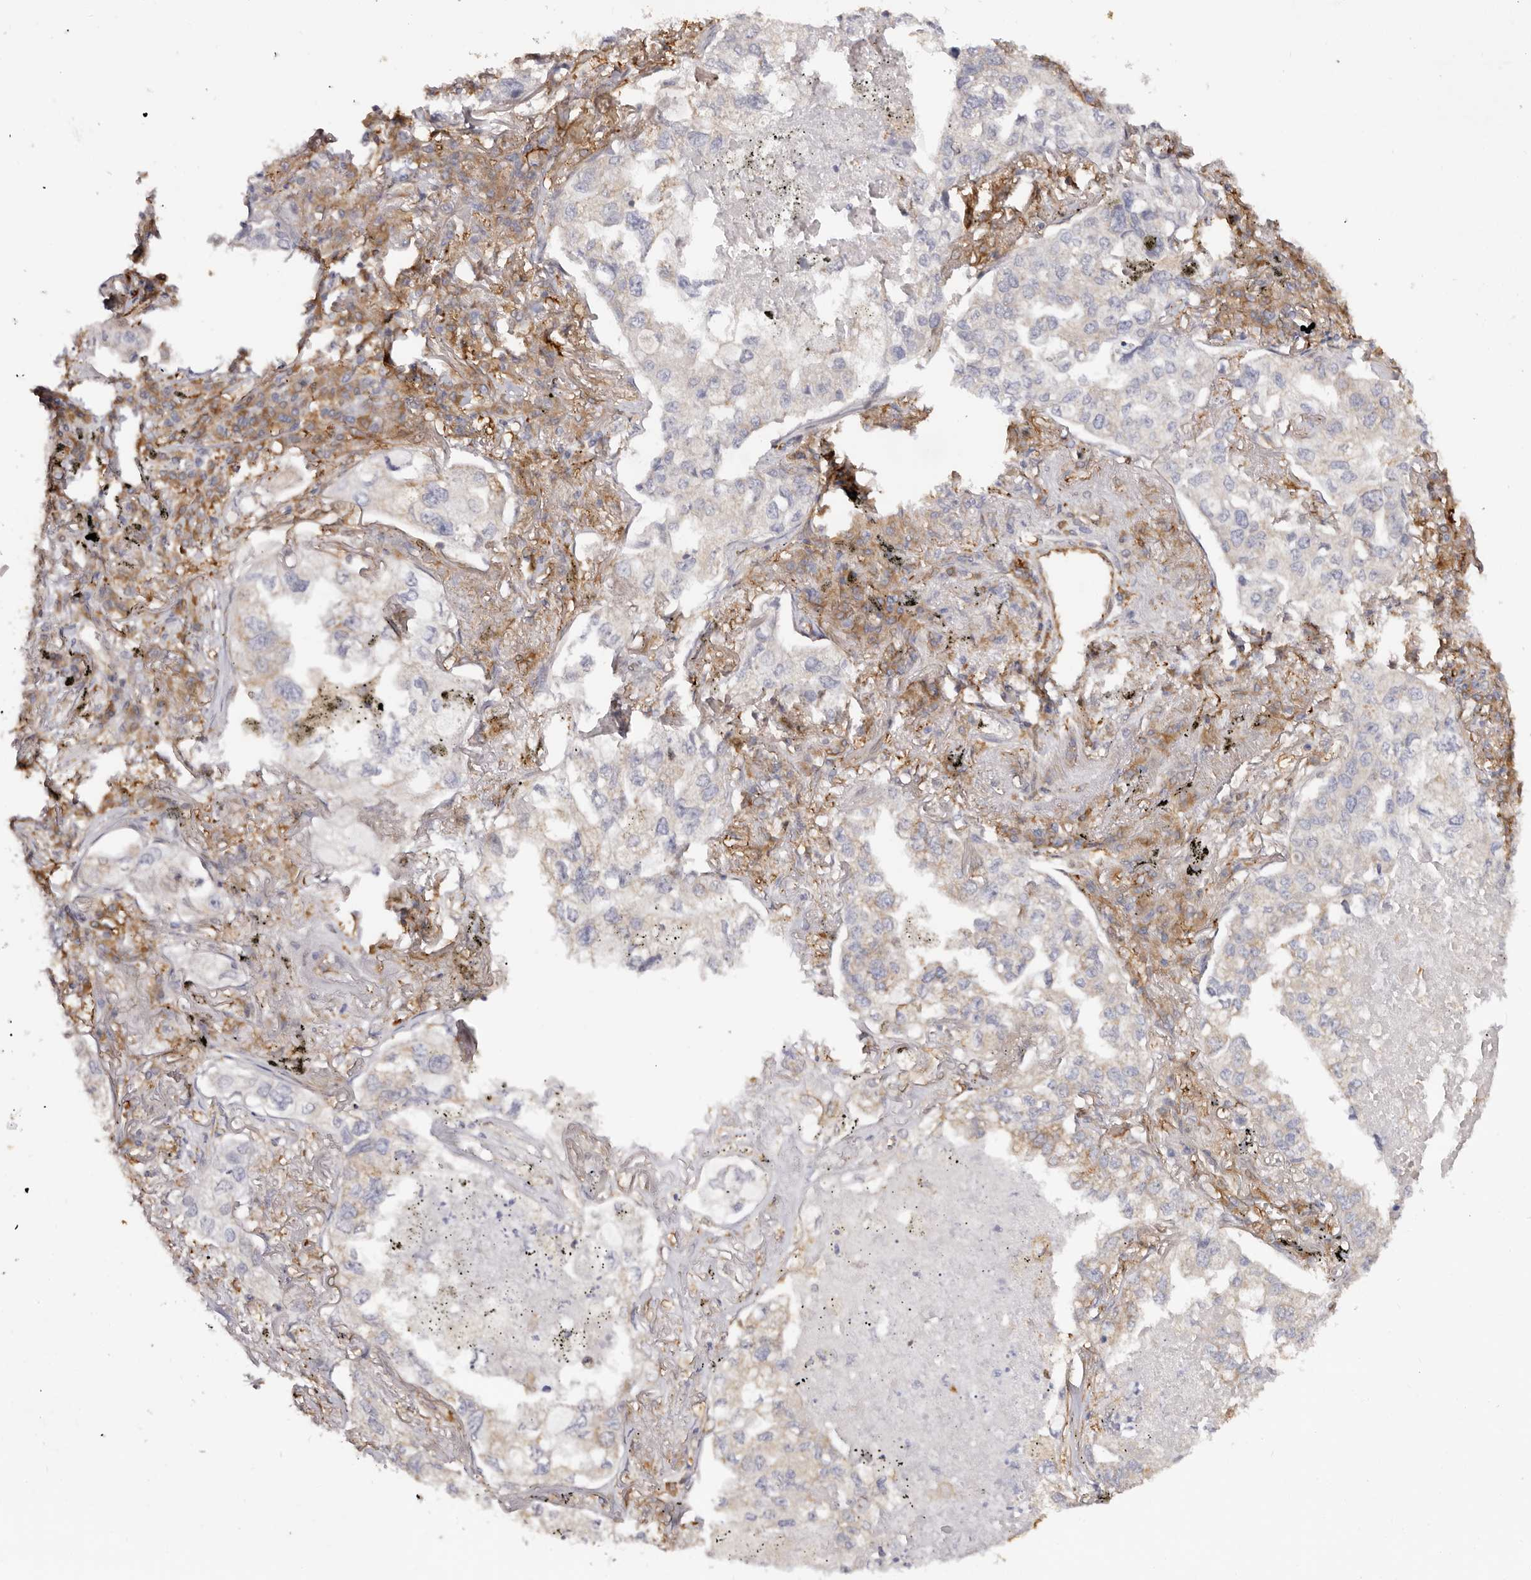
{"staining": {"intensity": "negative", "quantity": "none", "location": "none"}, "tissue": "lung cancer", "cell_type": "Tumor cells", "image_type": "cancer", "snomed": [{"axis": "morphology", "description": "Adenocarcinoma, NOS"}, {"axis": "topography", "description": "Lung"}], "caption": "This micrograph is of lung adenocarcinoma stained with immunohistochemistry to label a protein in brown with the nuclei are counter-stained blue. There is no expression in tumor cells.", "gene": "LAP3", "patient": {"sex": "male", "age": 65}}